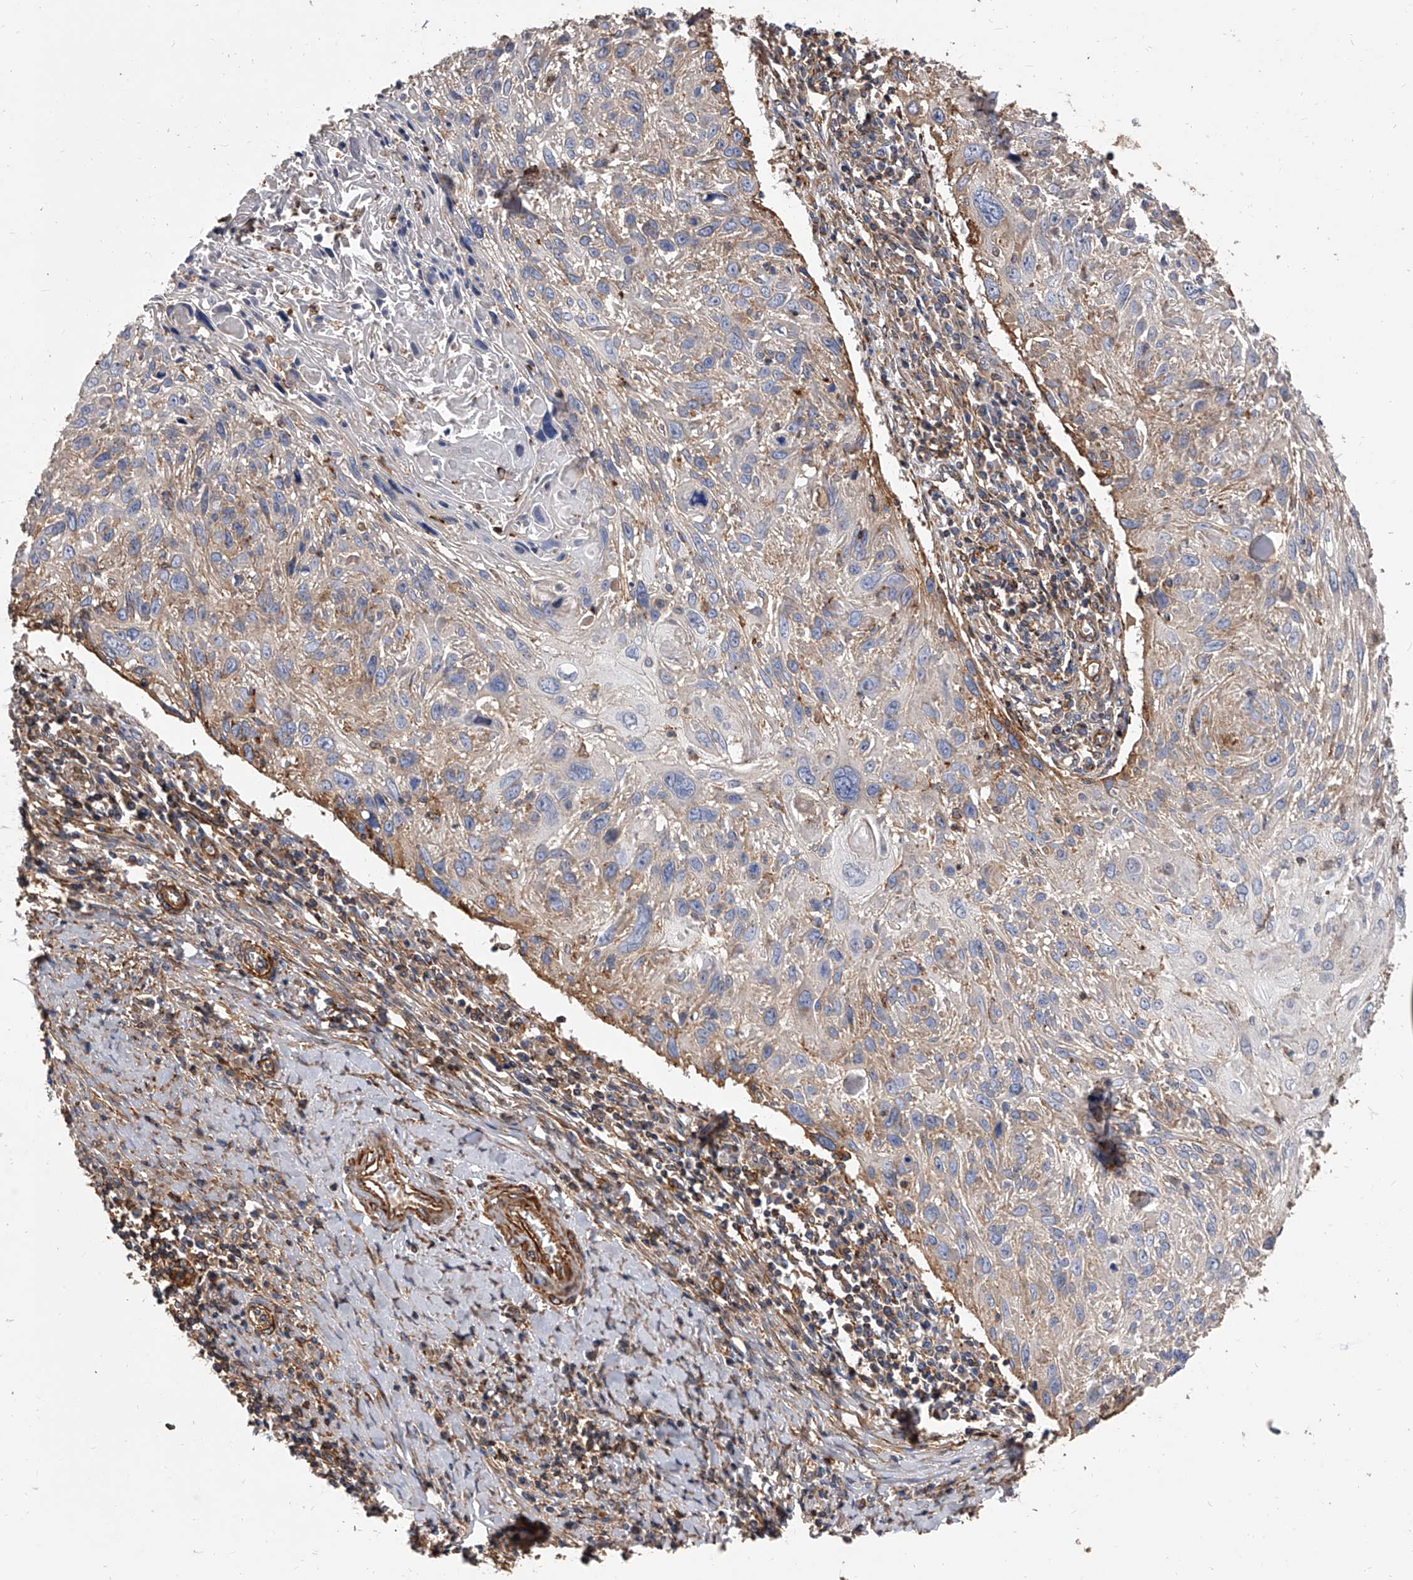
{"staining": {"intensity": "moderate", "quantity": "<25%", "location": "cytoplasmic/membranous"}, "tissue": "cervical cancer", "cell_type": "Tumor cells", "image_type": "cancer", "snomed": [{"axis": "morphology", "description": "Squamous cell carcinoma, NOS"}, {"axis": "topography", "description": "Cervix"}], "caption": "This histopathology image shows cervical cancer (squamous cell carcinoma) stained with IHC to label a protein in brown. The cytoplasmic/membranous of tumor cells show moderate positivity for the protein. Nuclei are counter-stained blue.", "gene": "PISD", "patient": {"sex": "female", "age": 51}}